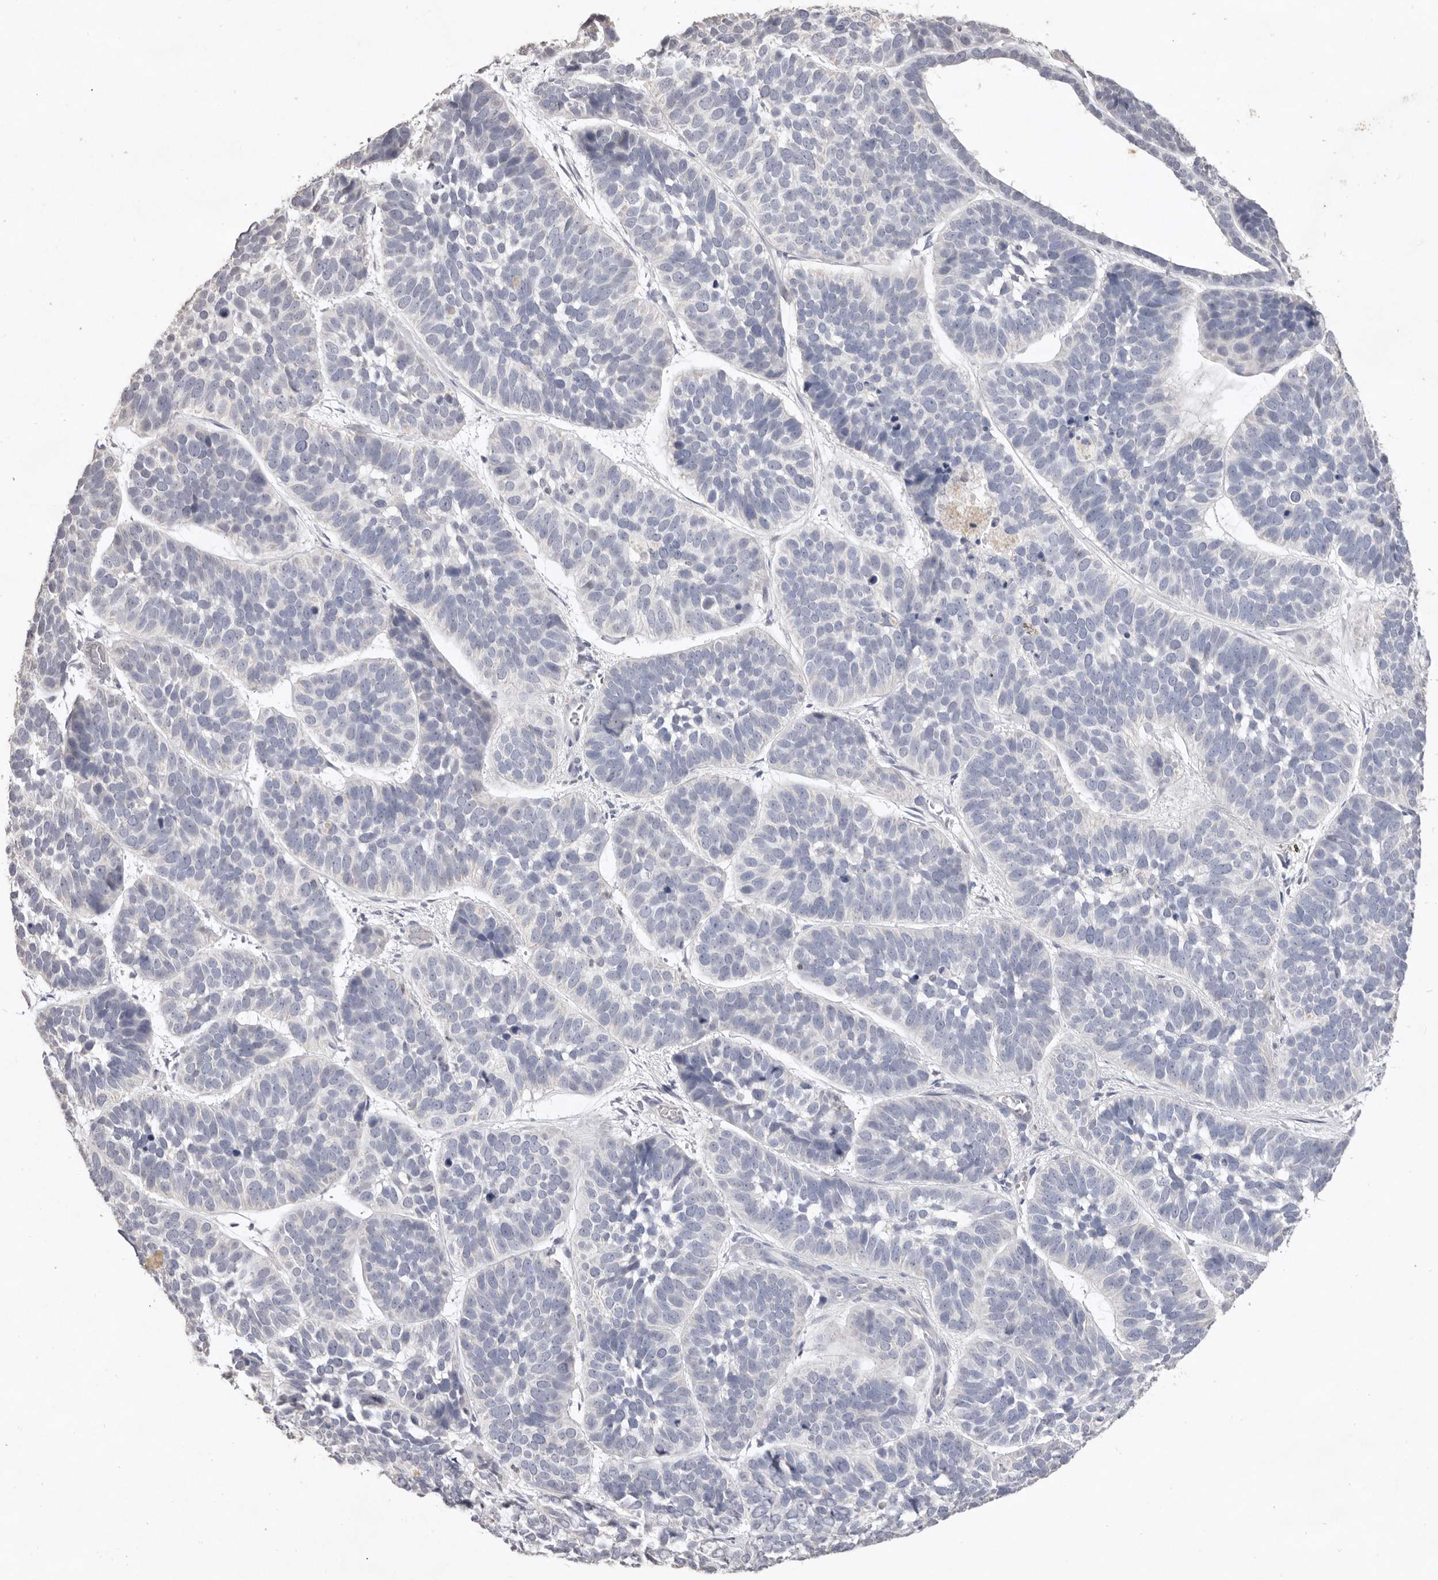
{"staining": {"intensity": "negative", "quantity": "none", "location": "none"}, "tissue": "skin cancer", "cell_type": "Tumor cells", "image_type": "cancer", "snomed": [{"axis": "morphology", "description": "Basal cell carcinoma"}, {"axis": "topography", "description": "Skin"}], "caption": "Immunohistochemistry of skin cancer reveals no expression in tumor cells.", "gene": "ZYG11B", "patient": {"sex": "male", "age": 62}}